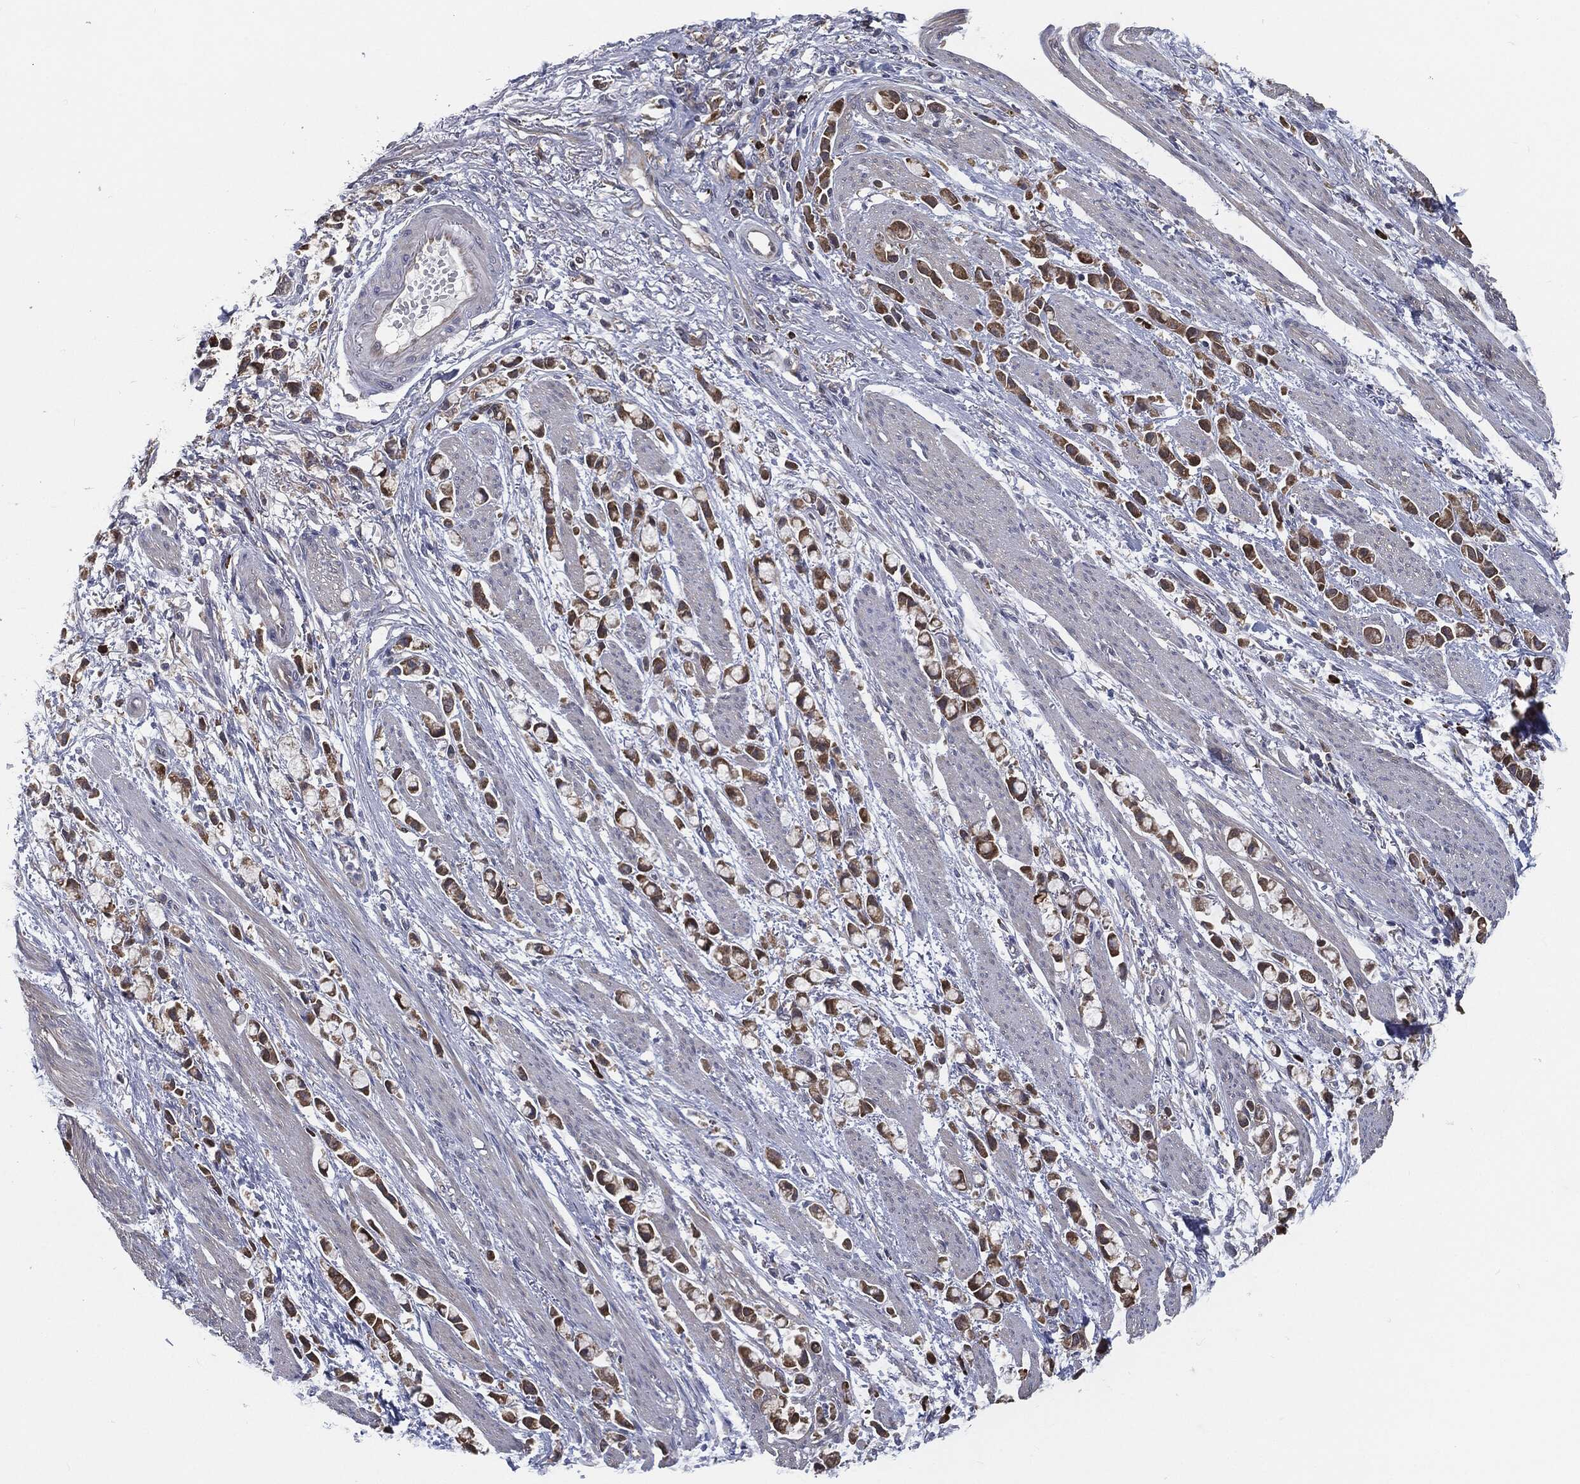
{"staining": {"intensity": "moderate", "quantity": ">75%", "location": "cytoplasmic/membranous"}, "tissue": "stomach cancer", "cell_type": "Tumor cells", "image_type": "cancer", "snomed": [{"axis": "morphology", "description": "Adenocarcinoma, NOS"}, {"axis": "topography", "description": "Stomach"}], "caption": "The histopathology image reveals a brown stain indicating the presence of a protein in the cytoplasmic/membranous of tumor cells in stomach cancer. (DAB (3,3'-diaminobenzidine) IHC, brown staining for protein, blue staining for nuclei).", "gene": "PRDX4", "patient": {"sex": "female", "age": 81}}